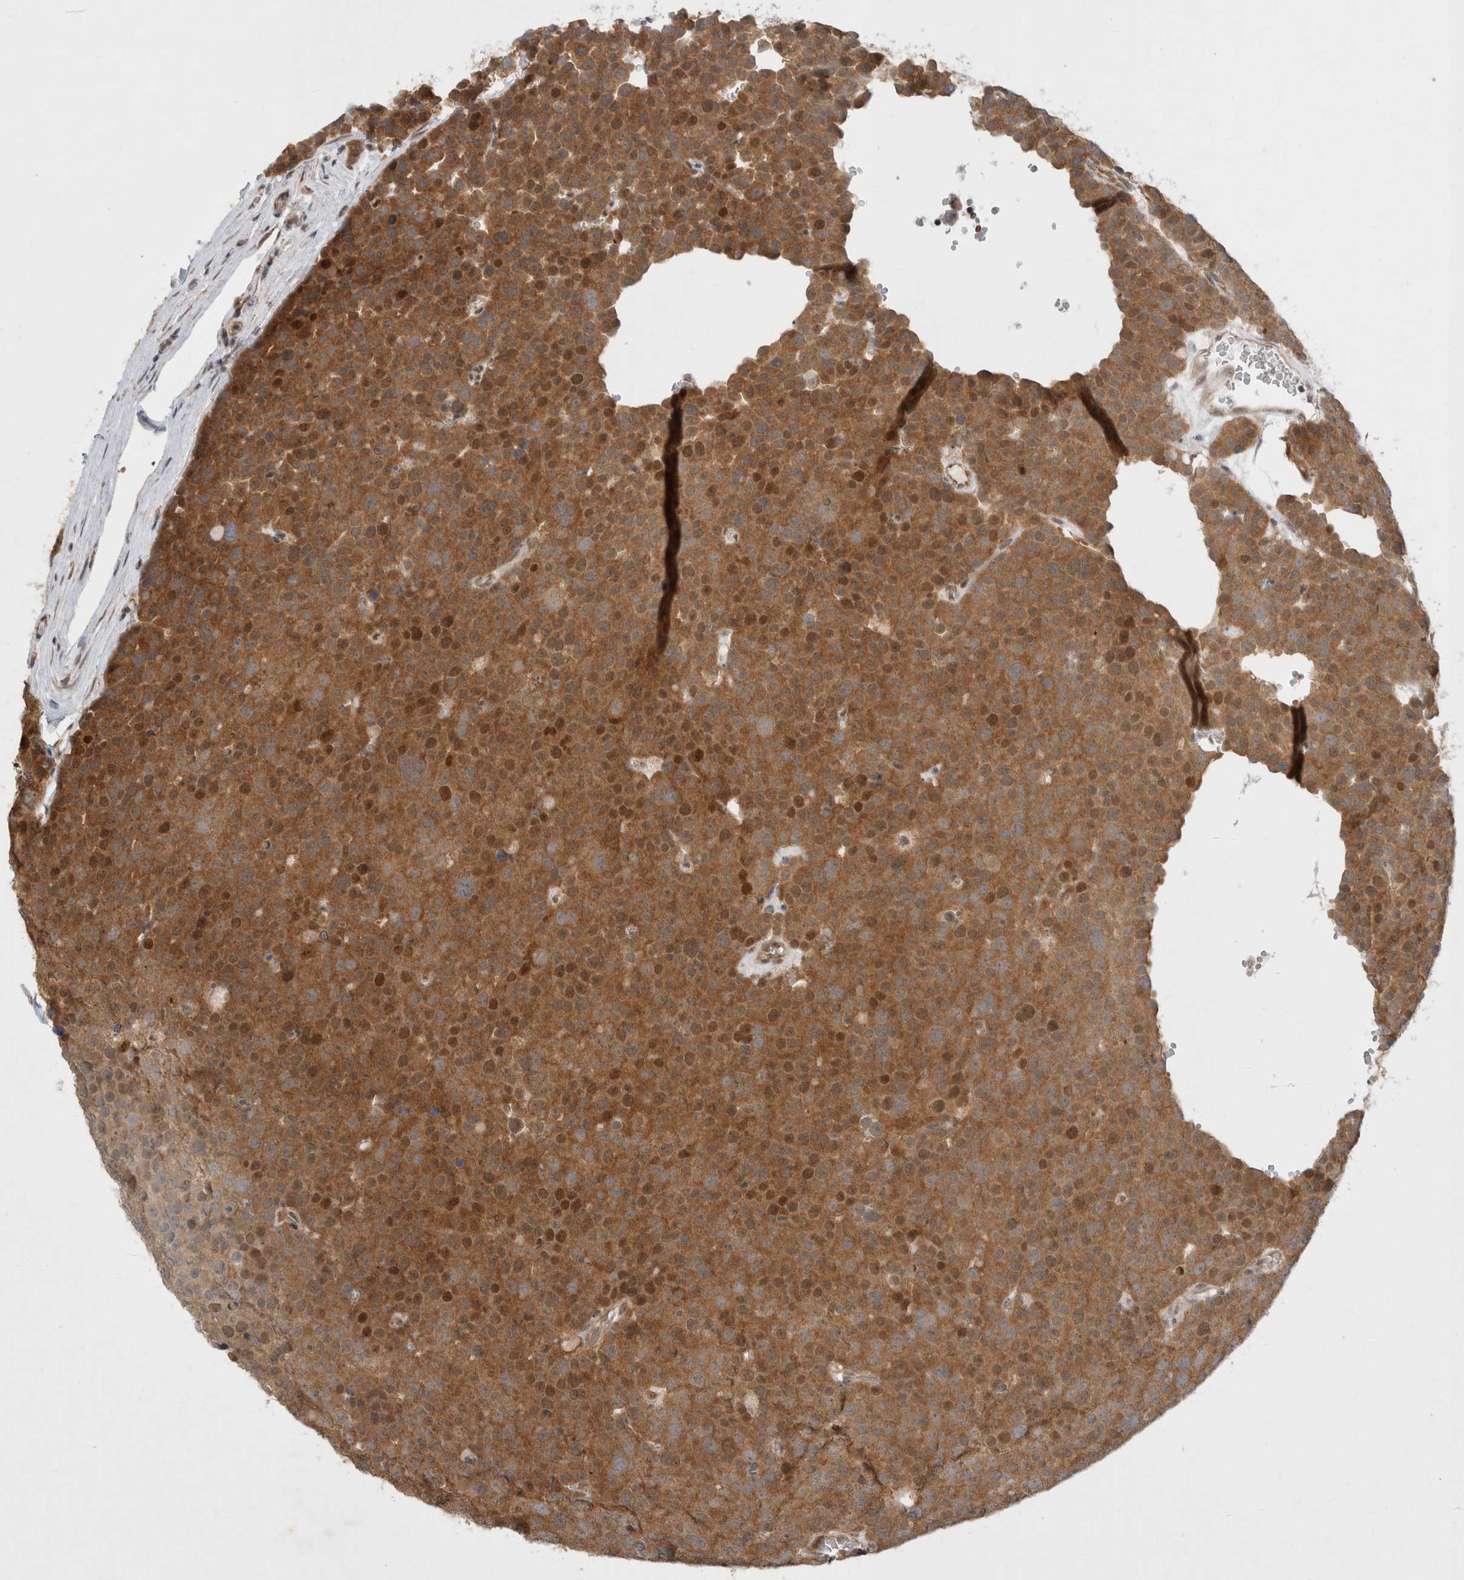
{"staining": {"intensity": "moderate", "quantity": ">75%", "location": "cytoplasmic/membranous,nuclear"}, "tissue": "testis cancer", "cell_type": "Tumor cells", "image_type": "cancer", "snomed": [{"axis": "morphology", "description": "Seminoma, NOS"}, {"axis": "topography", "description": "Testis"}], "caption": "Protein staining demonstrates moderate cytoplasmic/membranous and nuclear positivity in about >75% of tumor cells in testis seminoma.", "gene": "EIF3E", "patient": {"sex": "male", "age": 71}}